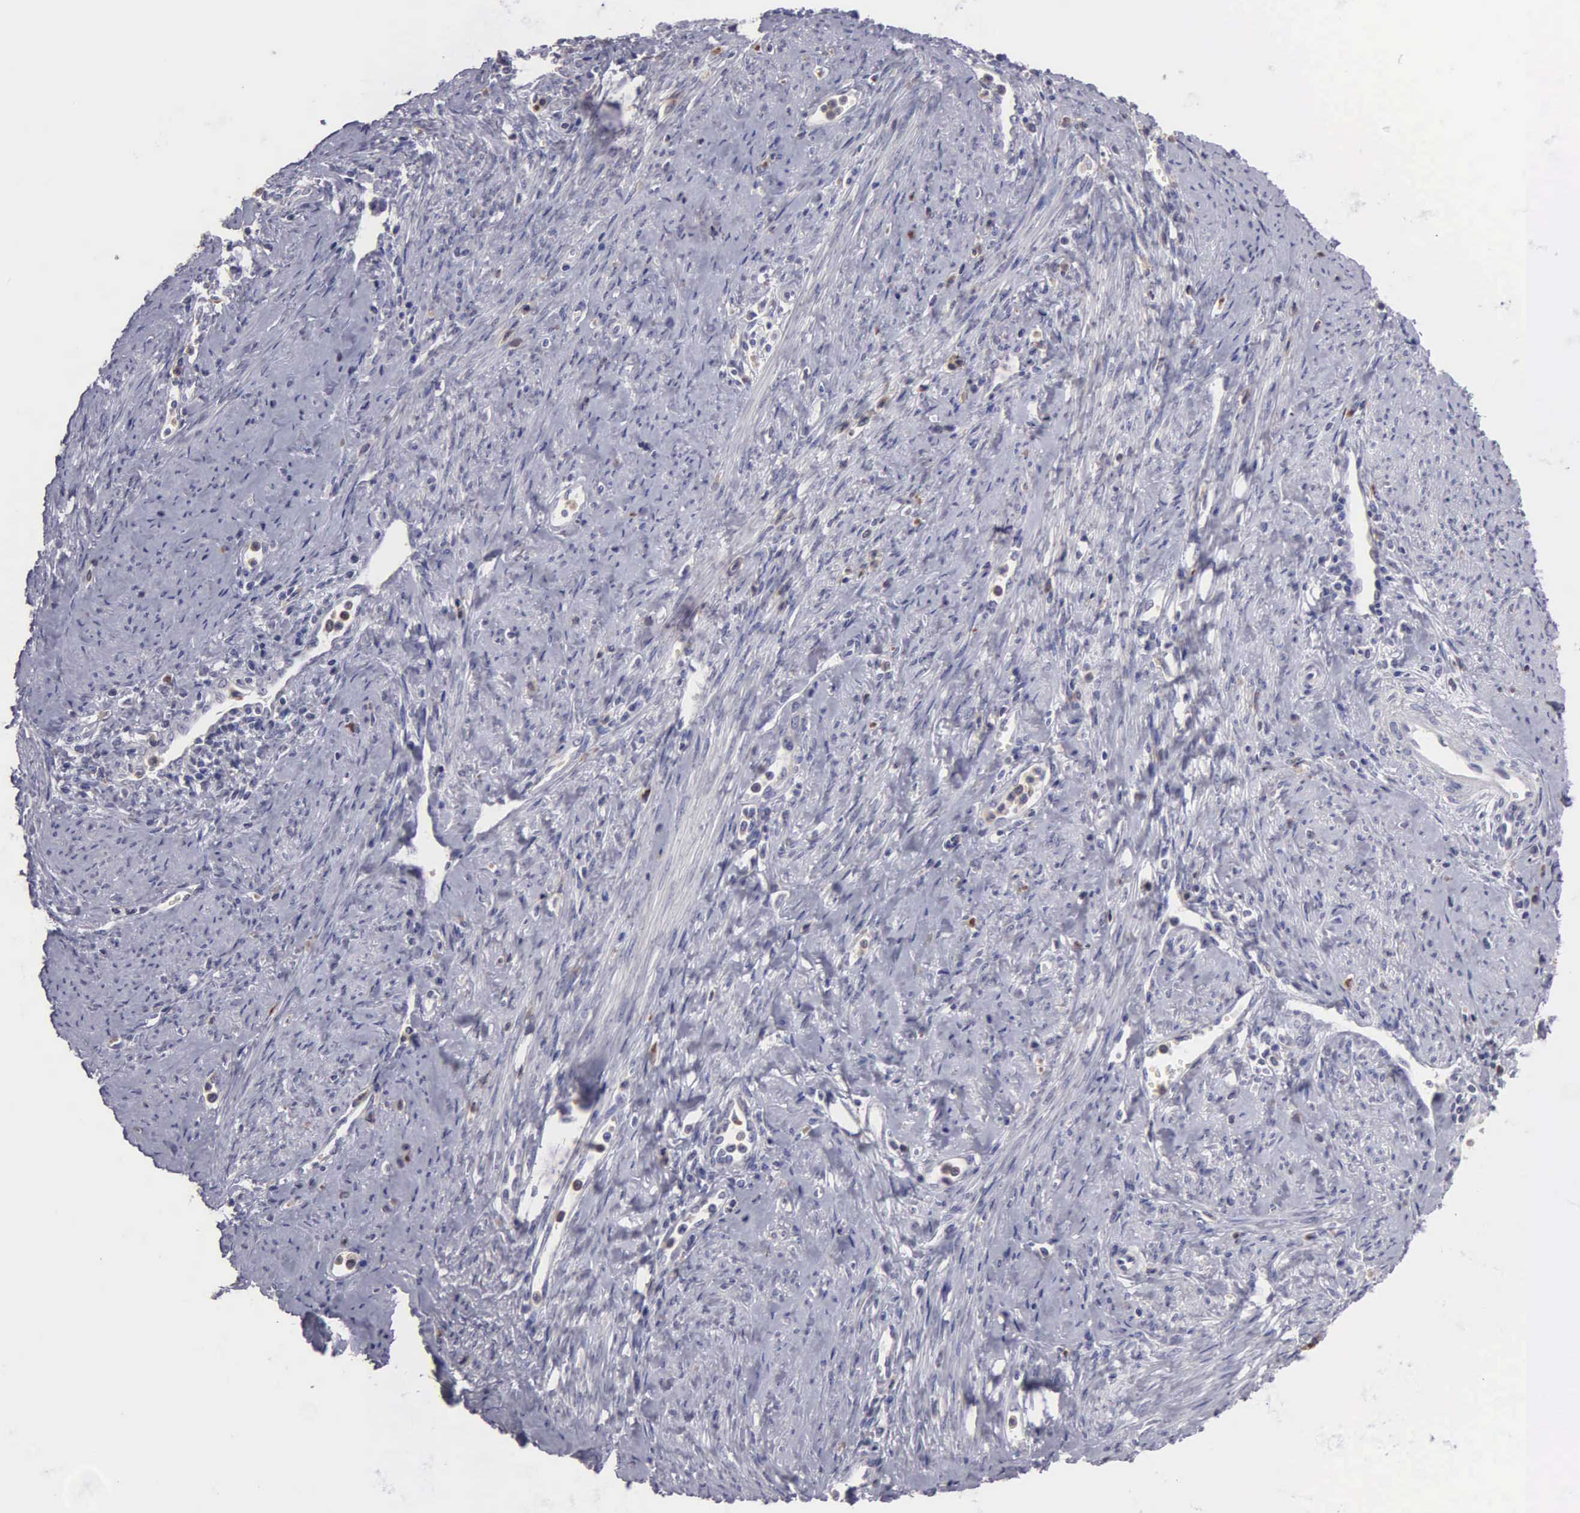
{"staining": {"intensity": "negative", "quantity": "none", "location": "none"}, "tissue": "cervical cancer", "cell_type": "Tumor cells", "image_type": "cancer", "snomed": [{"axis": "morphology", "description": "Normal tissue, NOS"}, {"axis": "morphology", "description": "Adenocarcinoma, NOS"}, {"axis": "topography", "description": "Cervix"}], "caption": "IHC of human cervical cancer shows no expression in tumor cells.", "gene": "BRD1", "patient": {"sex": "female", "age": 34}}